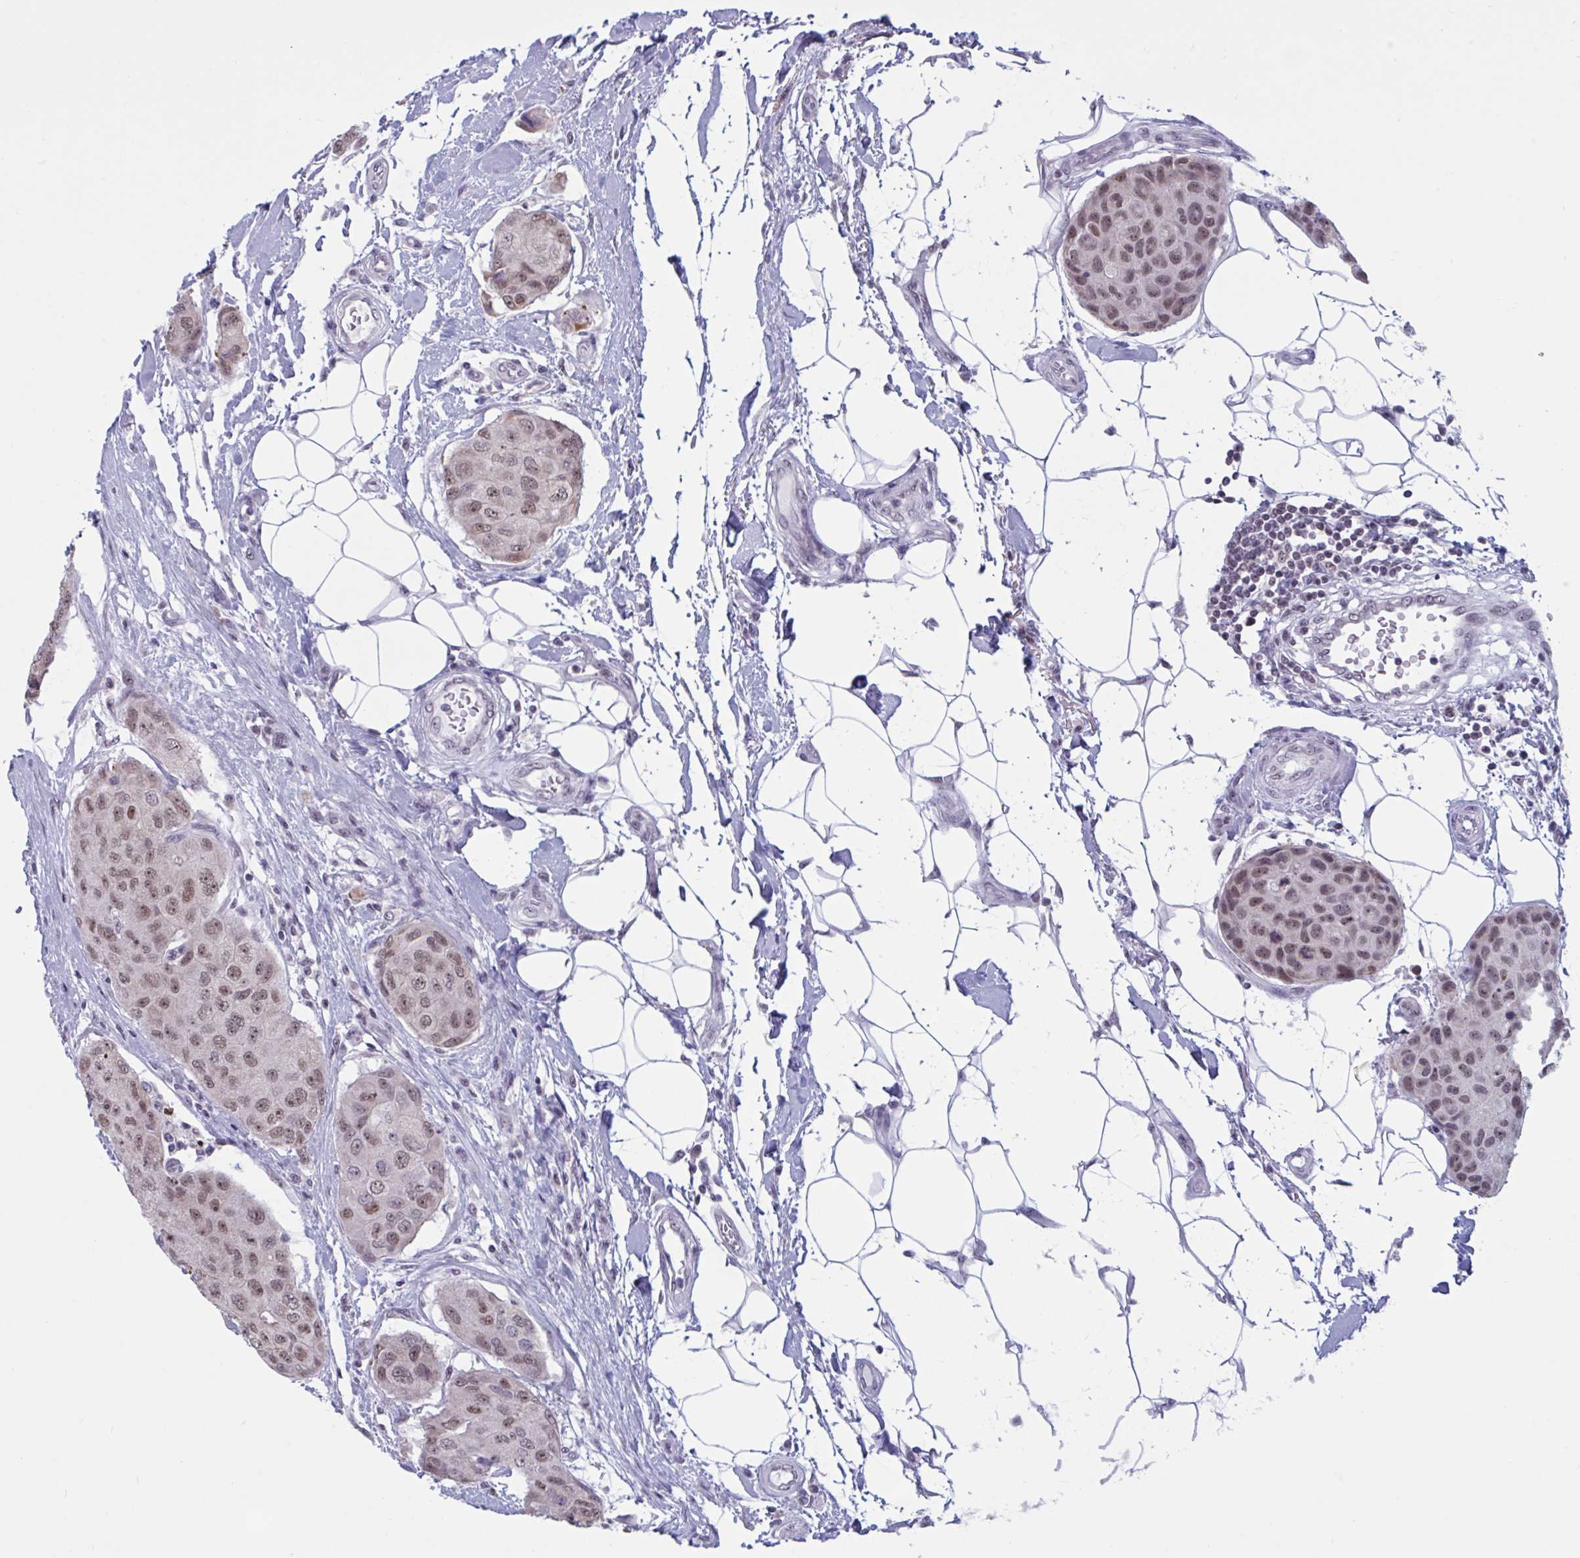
{"staining": {"intensity": "moderate", "quantity": ">75%", "location": "nuclear"}, "tissue": "breast cancer", "cell_type": "Tumor cells", "image_type": "cancer", "snomed": [{"axis": "morphology", "description": "Duct carcinoma"}, {"axis": "topography", "description": "Breast"}, {"axis": "topography", "description": "Lymph node"}], "caption": "IHC of infiltrating ductal carcinoma (breast) exhibits medium levels of moderate nuclear staining in approximately >75% of tumor cells.", "gene": "TGM6", "patient": {"sex": "female", "age": 80}}